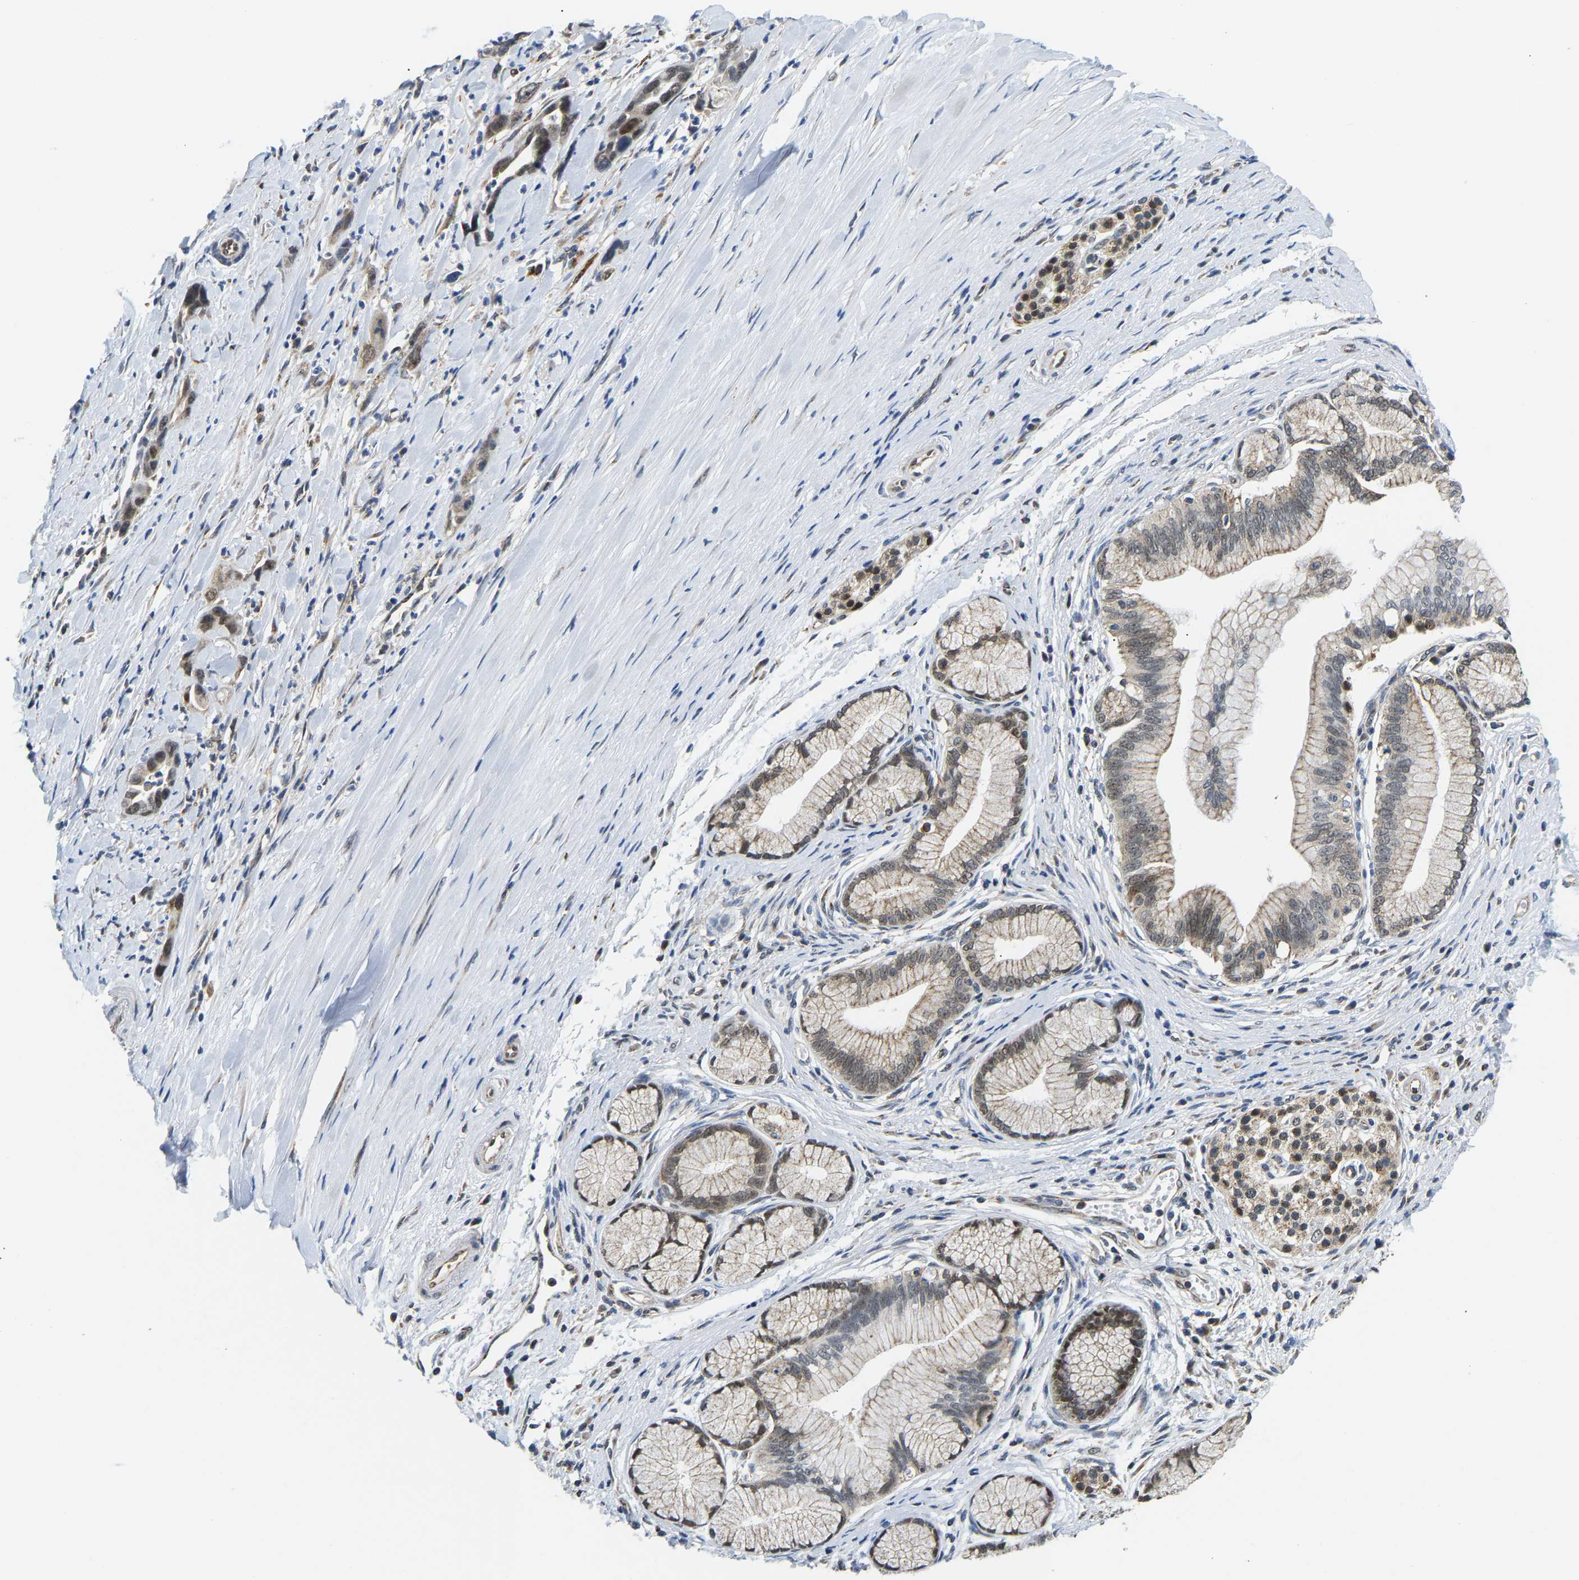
{"staining": {"intensity": "weak", "quantity": "25%-75%", "location": "cytoplasmic/membranous"}, "tissue": "pancreatic cancer", "cell_type": "Tumor cells", "image_type": "cancer", "snomed": [{"axis": "morphology", "description": "Adenocarcinoma, NOS"}, {"axis": "topography", "description": "Pancreas"}], "caption": "Brown immunohistochemical staining in pancreatic cancer reveals weak cytoplasmic/membranous positivity in about 25%-75% of tumor cells.", "gene": "GIMAP7", "patient": {"sex": "female", "age": 70}}